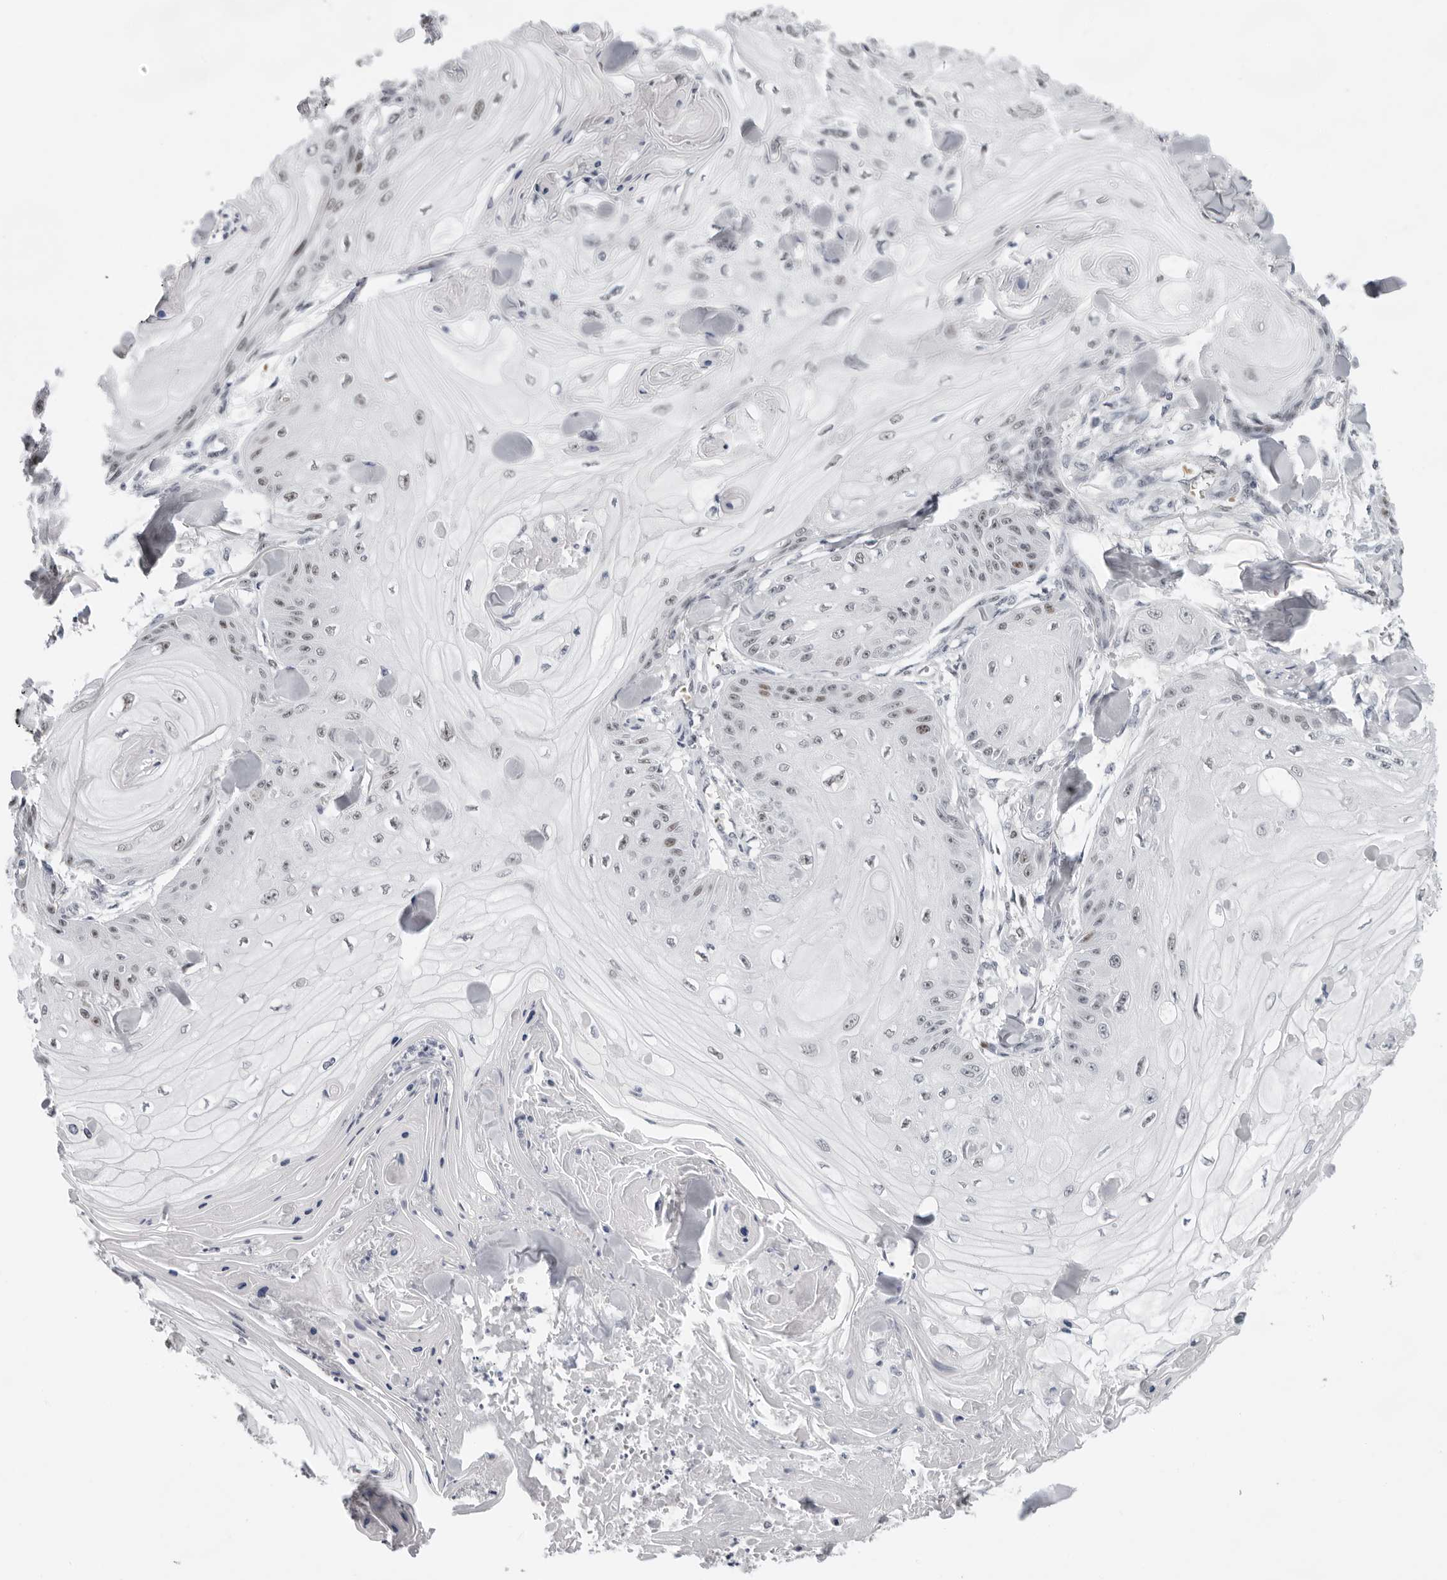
{"staining": {"intensity": "moderate", "quantity": "<25%", "location": "nuclear"}, "tissue": "skin cancer", "cell_type": "Tumor cells", "image_type": "cancer", "snomed": [{"axis": "morphology", "description": "Squamous cell carcinoma, NOS"}, {"axis": "topography", "description": "Skin"}], "caption": "IHC photomicrograph of human skin squamous cell carcinoma stained for a protein (brown), which shows low levels of moderate nuclear positivity in approximately <25% of tumor cells.", "gene": "USP1", "patient": {"sex": "male", "age": 74}}